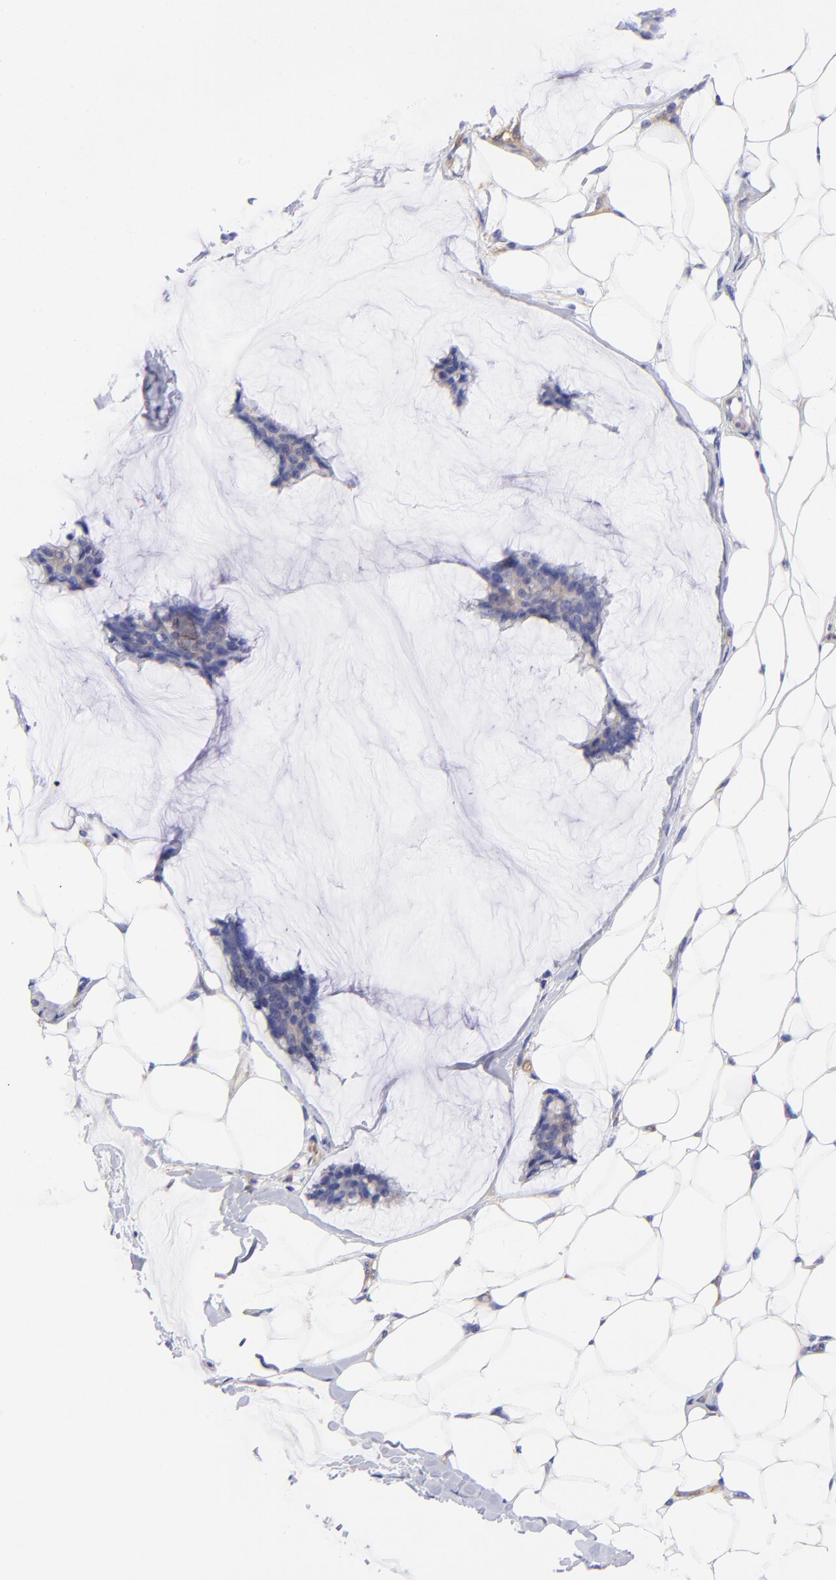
{"staining": {"intensity": "weak", "quantity": "<25%", "location": "cytoplasmic/membranous"}, "tissue": "breast cancer", "cell_type": "Tumor cells", "image_type": "cancer", "snomed": [{"axis": "morphology", "description": "Duct carcinoma"}, {"axis": "topography", "description": "Breast"}], "caption": "Histopathology image shows no protein positivity in tumor cells of breast cancer (infiltrating ductal carcinoma) tissue. (DAB (3,3'-diaminobenzidine) IHC with hematoxylin counter stain).", "gene": "PPFIBP1", "patient": {"sex": "female", "age": 93}}